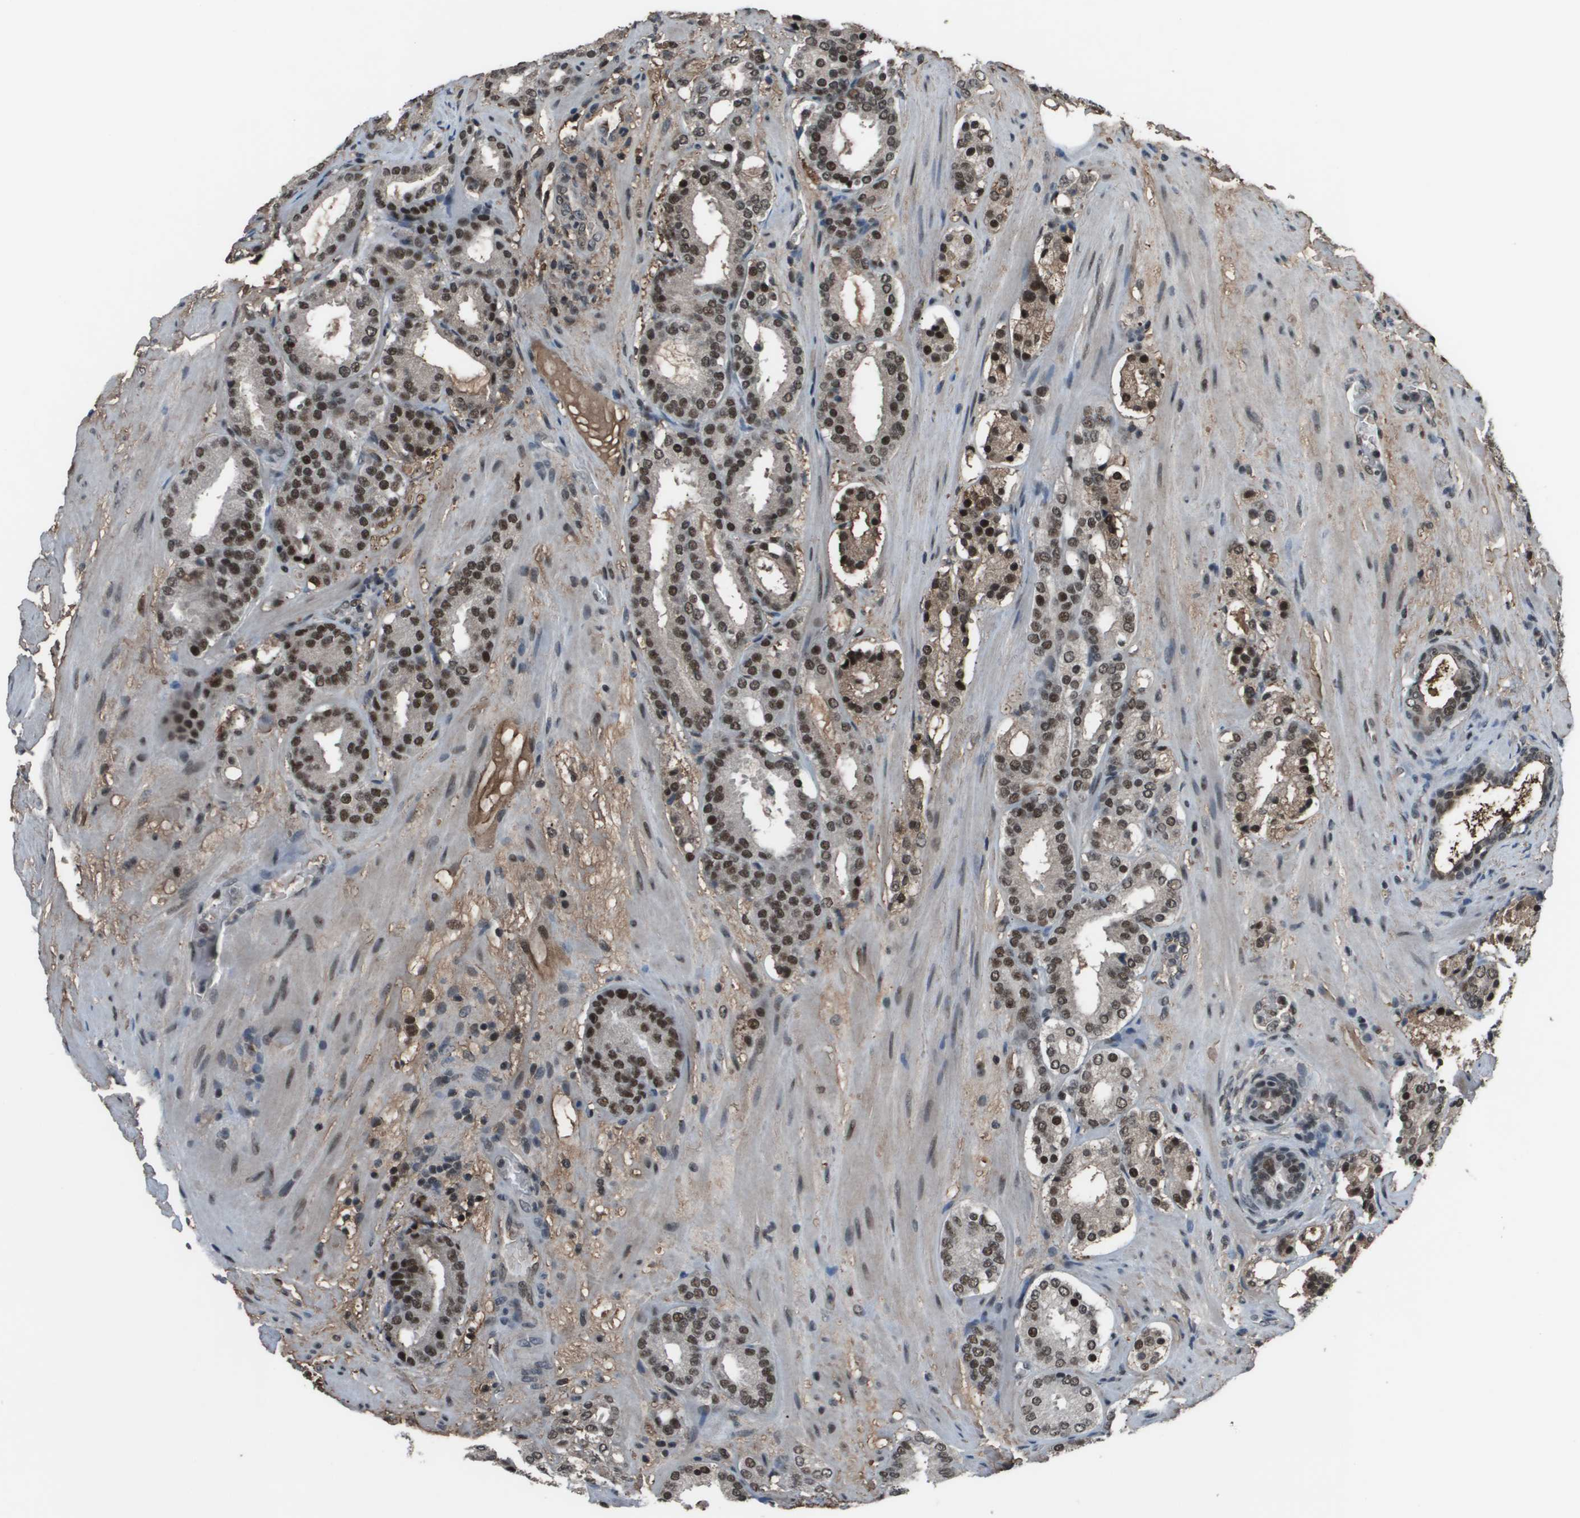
{"staining": {"intensity": "strong", "quantity": ">75%", "location": "nuclear"}, "tissue": "prostate cancer", "cell_type": "Tumor cells", "image_type": "cancer", "snomed": [{"axis": "morphology", "description": "Adenocarcinoma, Low grade"}, {"axis": "topography", "description": "Prostate"}], "caption": "A histopathology image of prostate cancer (adenocarcinoma (low-grade)) stained for a protein demonstrates strong nuclear brown staining in tumor cells.", "gene": "THRAP3", "patient": {"sex": "male", "age": 69}}